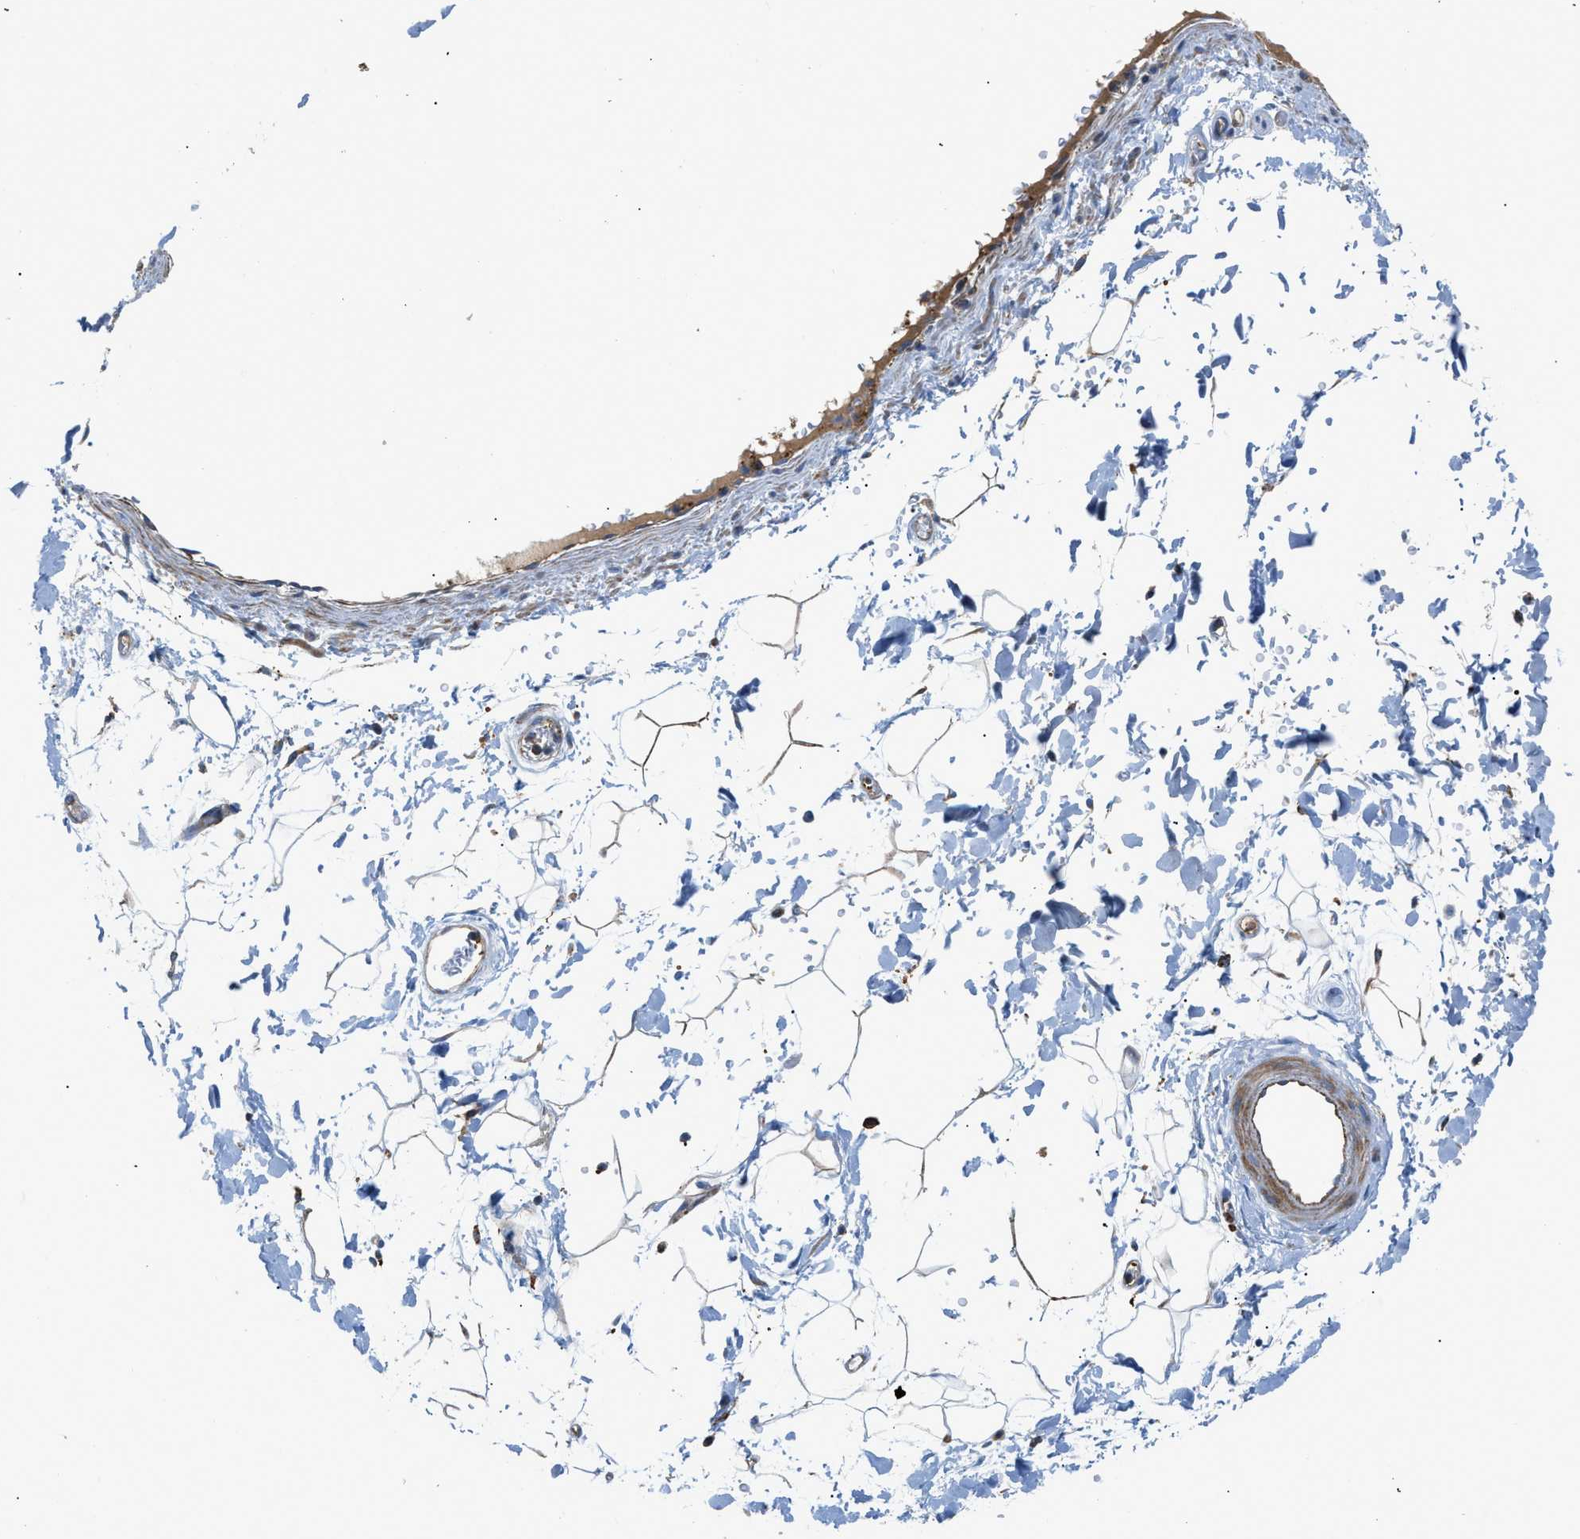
{"staining": {"intensity": "moderate", "quantity": "25%-75%", "location": "cytoplasmic/membranous"}, "tissue": "adipose tissue", "cell_type": "Adipocytes", "image_type": "normal", "snomed": [{"axis": "morphology", "description": "Normal tissue, NOS"}, {"axis": "topography", "description": "Soft tissue"}], "caption": "Protein expression by IHC reveals moderate cytoplasmic/membranous expression in approximately 25%-75% of adipocytes in benign adipose tissue. The staining is performed using DAB (3,3'-diaminobenzidine) brown chromogen to label protein expression. The nuclei are counter-stained blue using hematoxylin.", "gene": "ATP6V0D1", "patient": {"sex": "male", "age": 72}}